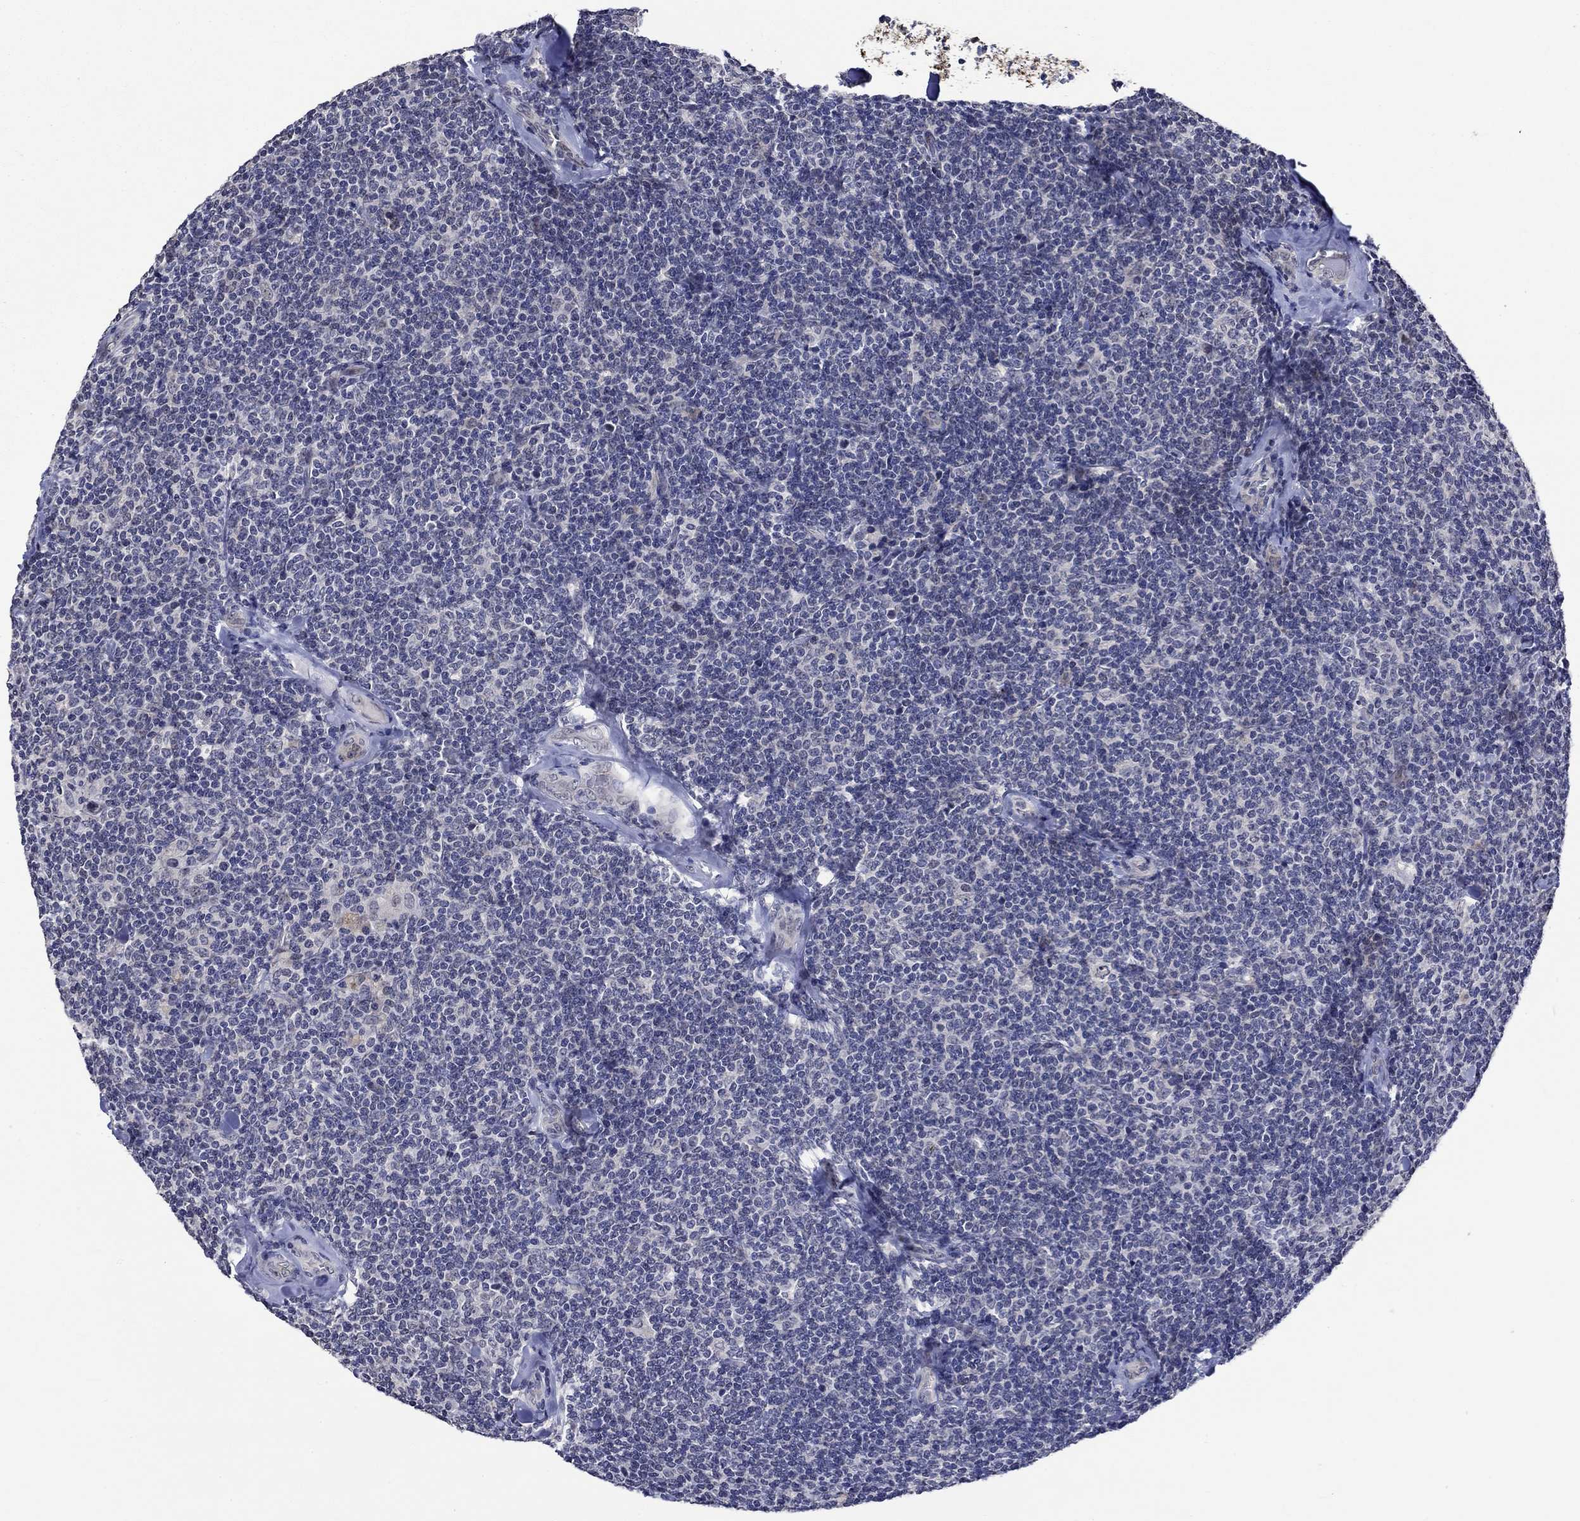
{"staining": {"intensity": "negative", "quantity": "none", "location": "none"}, "tissue": "lymphoma", "cell_type": "Tumor cells", "image_type": "cancer", "snomed": [{"axis": "morphology", "description": "Malignant lymphoma, non-Hodgkin's type, Low grade"}, {"axis": "topography", "description": "Lymph node"}], "caption": "High magnification brightfield microscopy of low-grade malignant lymphoma, non-Hodgkin's type stained with DAB (brown) and counterstained with hematoxylin (blue): tumor cells show no significant expression.", "gene": "DDX3Y", "patient": {"sex": "female", "age": 56}}